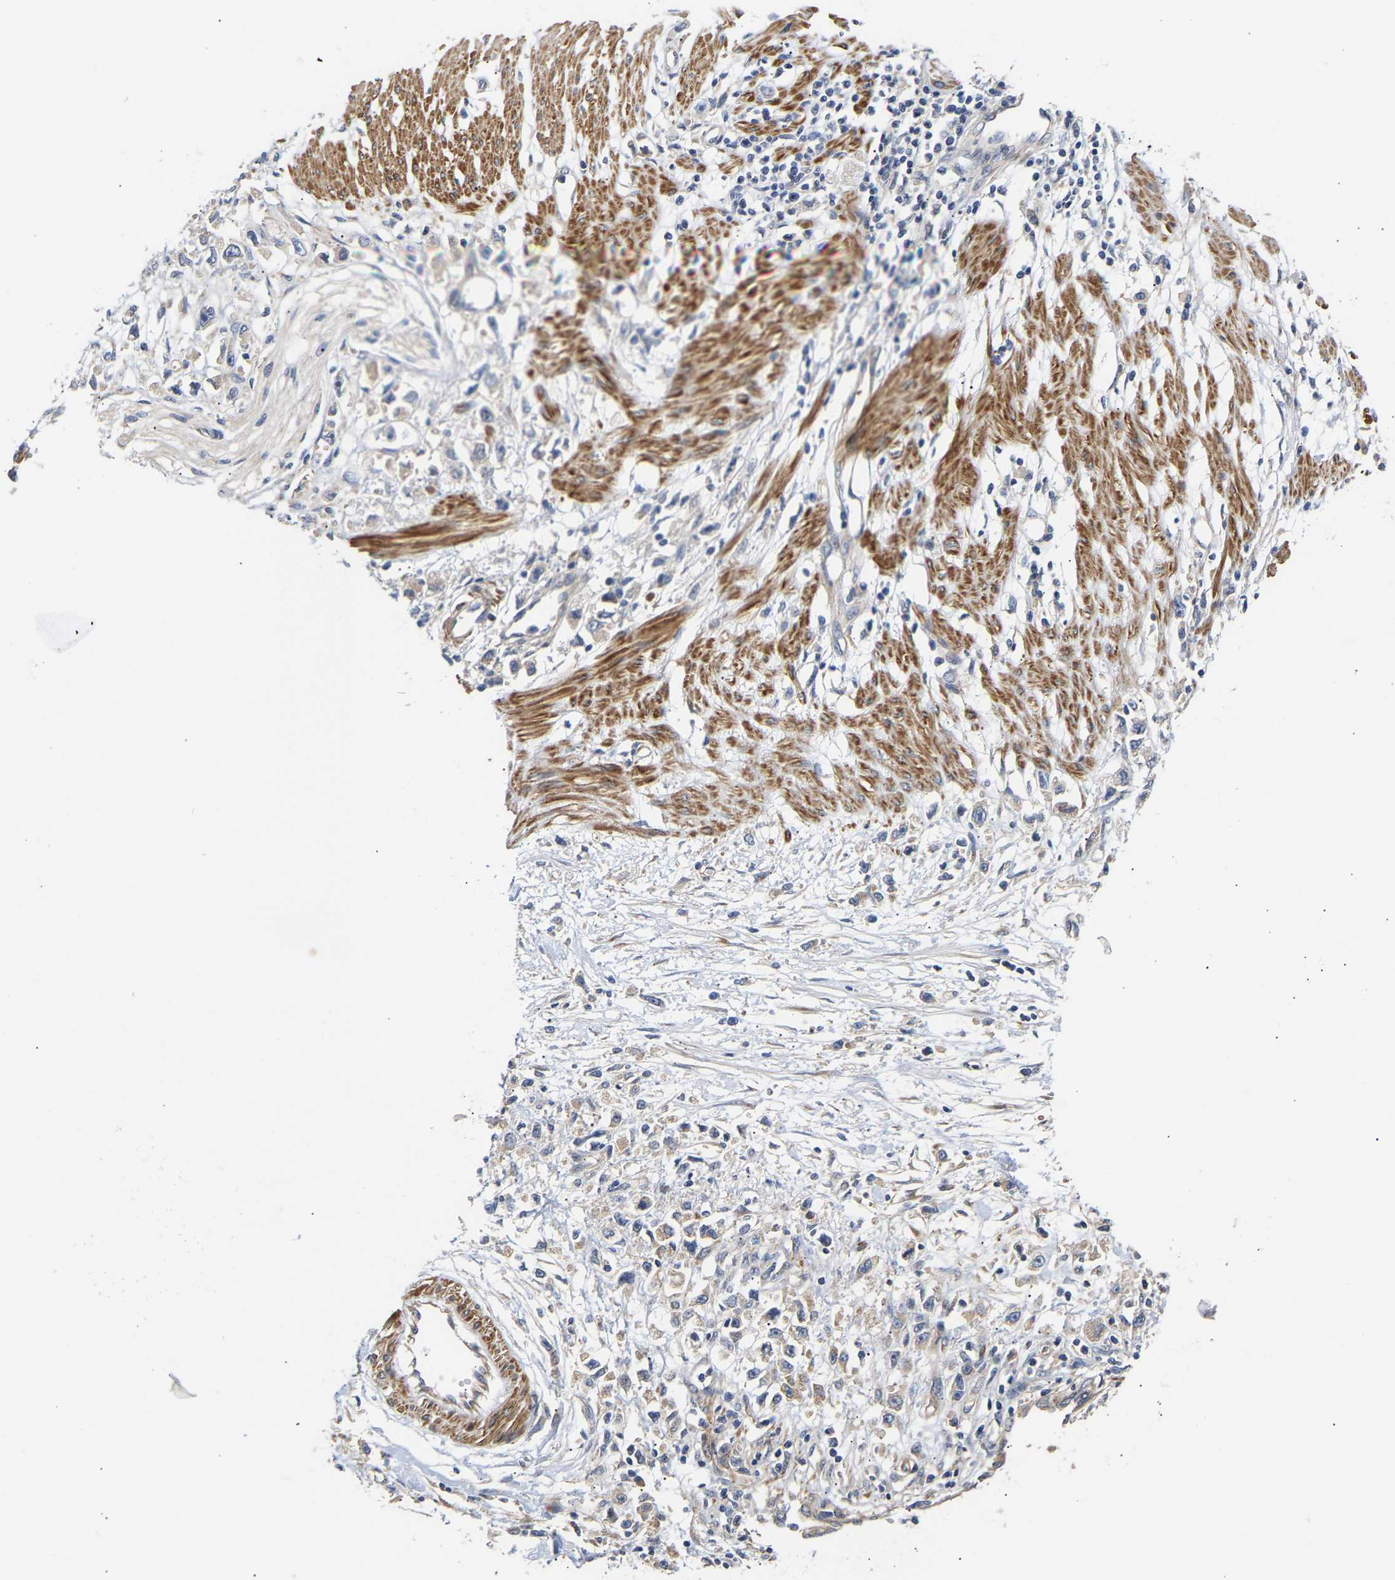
{"staining": {"intensity": "weak", "quantity": "25%-75%", "location": "cytoplasmic/membranous"}, "tissue": "stomach cancer", "cell_type": "Tumor cells", "image_type": "cancer", "snomed": [{"axis": "morphology", "description": "Adenocarcinoma, NOS"}, {"axis": "topography", "description": "Stomach"}], "caption": "A brown stain shows weak cytoplasmic/membranous staining of a protein in stomach adenocarcinoma tumor cells.", "gene": "KASH5", "patient": {"sex": "female", "age": 59}}